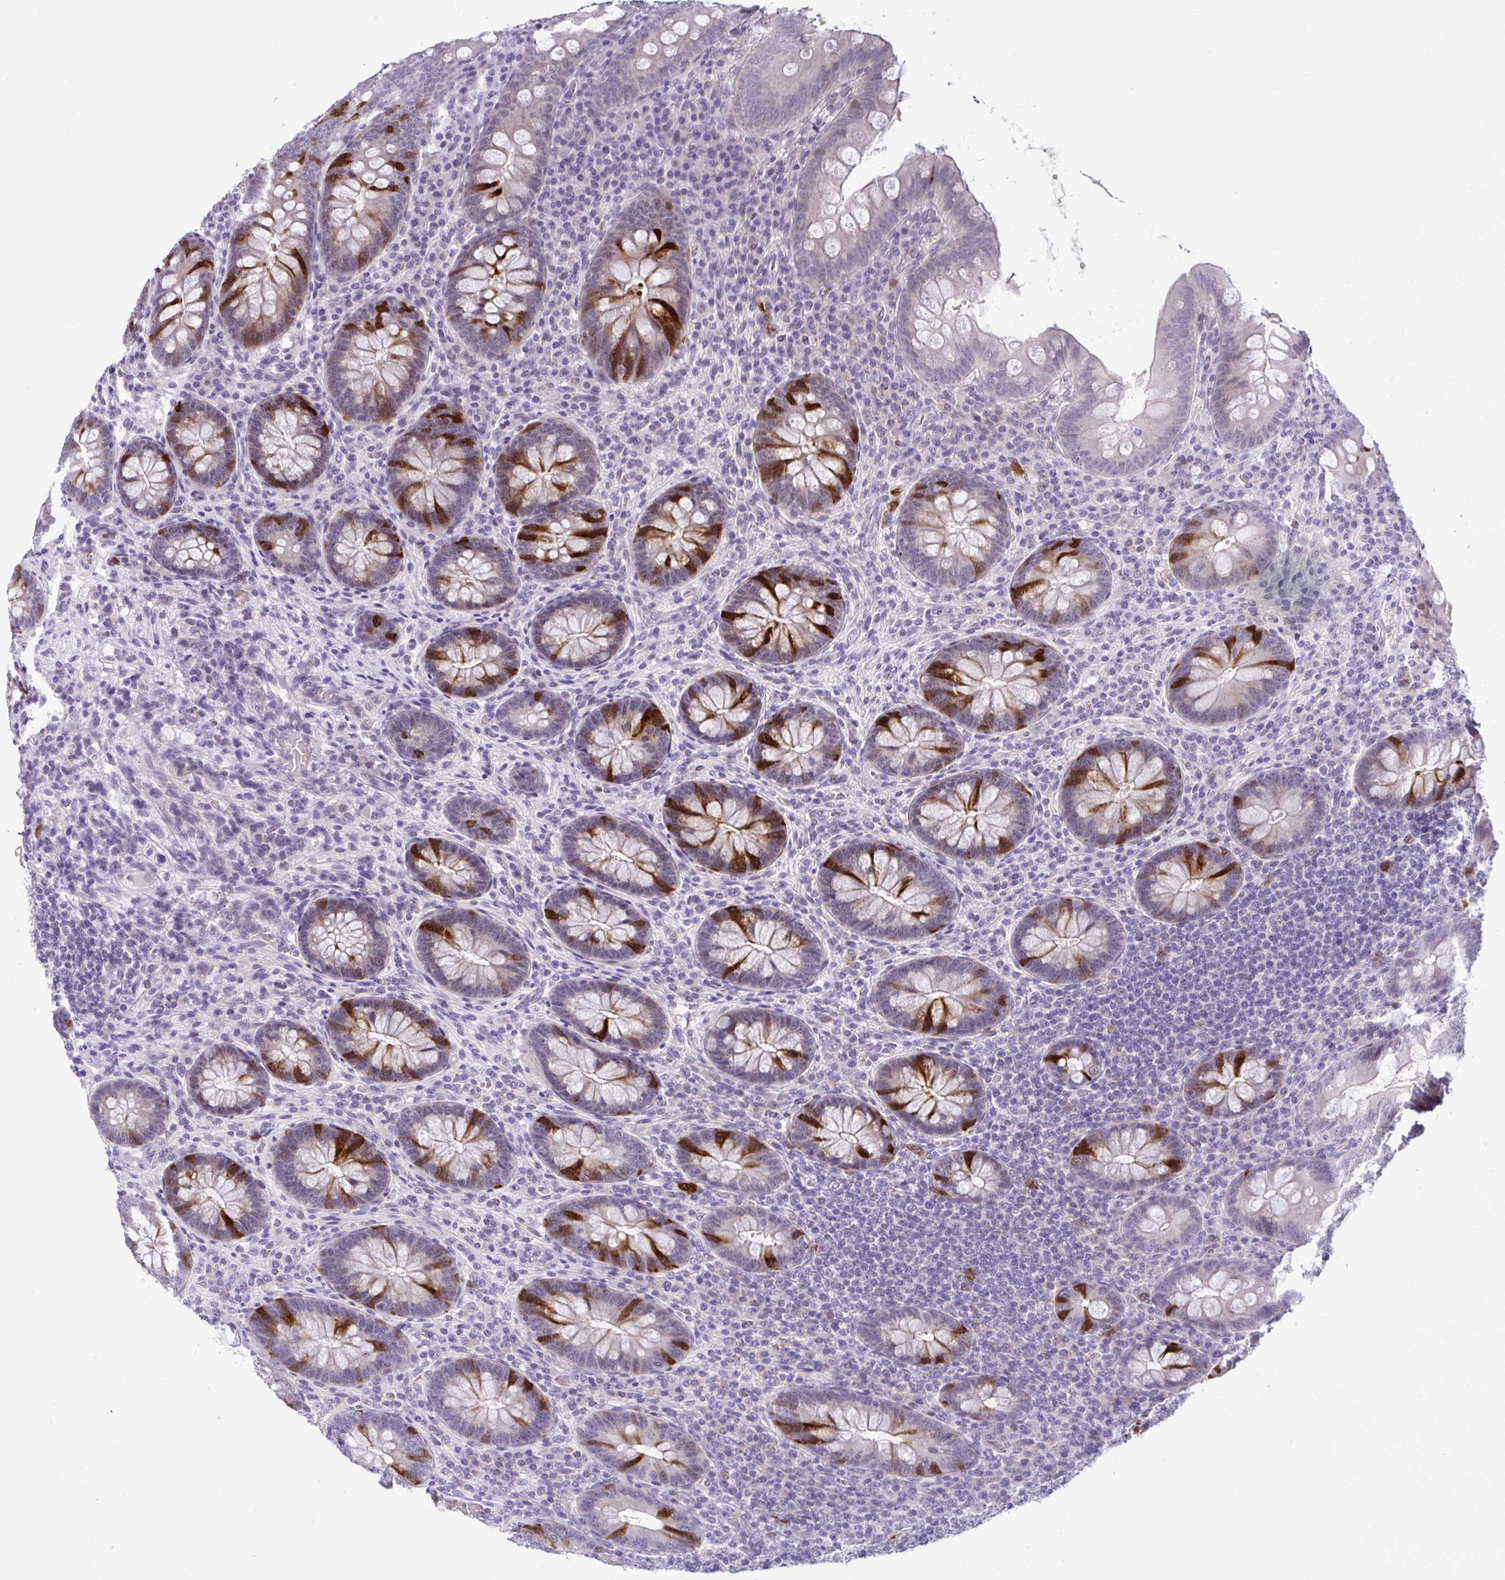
{"staining": {"intensity": "strong", "quantity": "25%-75%", "location": "cytoplasmic/membranous"}, "tissue": "appendix", "cell_type": "Glandular cells", "image_type": "normal", "snomed": [{"axis": "morphology", "description": "Normal tissue, NOS"}, {"axis": "topography", "description": "Appendix"}], "caption": "Human appendix stained for a protein (brown) demonstrates strong cytoplasmic/membranous positive positivity in approximately 25%-75% of glandular cells.", "gene": "CDC20", "patient": {"sex": "male", "age": 71}}